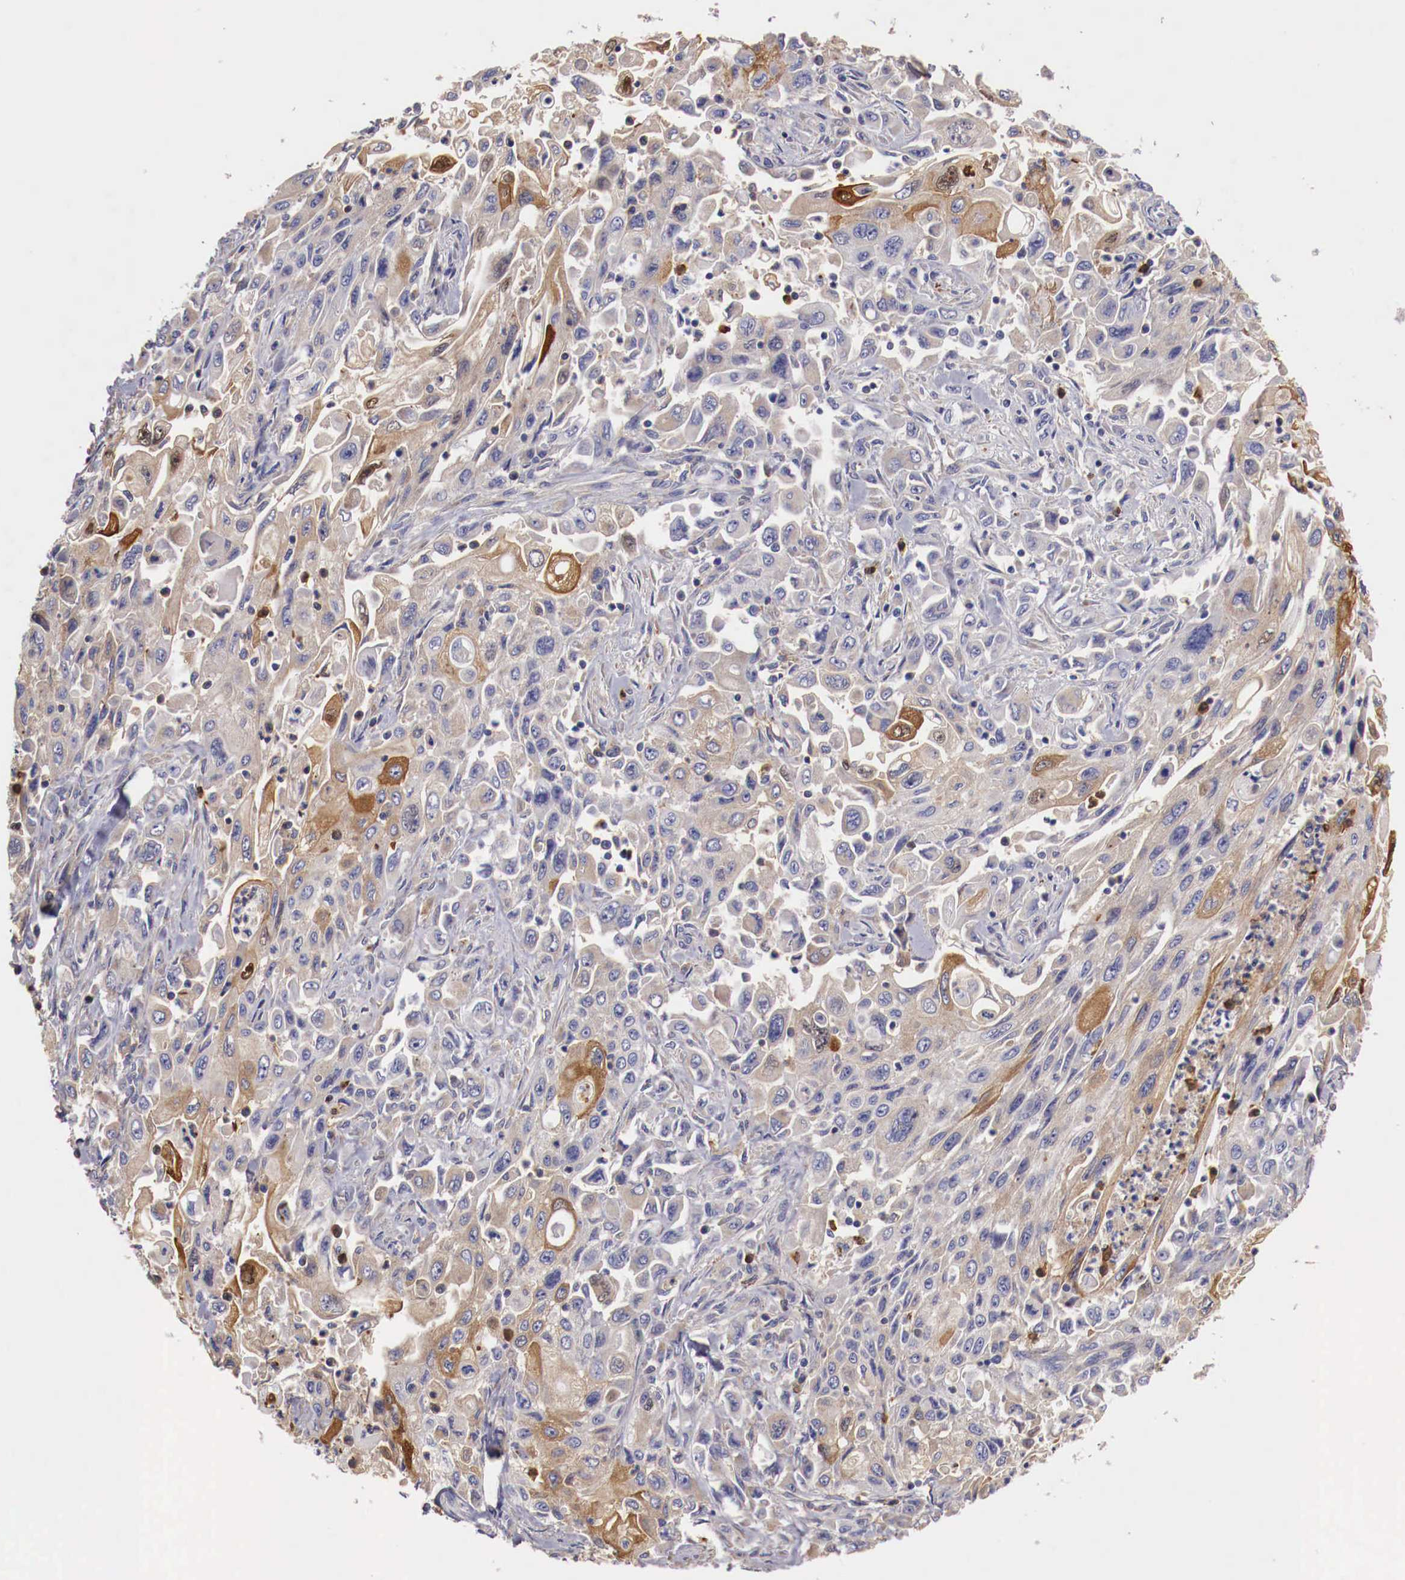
{"staining": {"intensity": "moderate", "quantity": "<25%", "location": "cytoplasmic/membranous"}, "tissue": "pancreatic cancer", "cell_type": "Tumor cells", "image_type": "cancer", "snomed": [{"axis": "morphology", "description": "Adenocarcinoma, NOS"}, {"axis": "topography", "description": "Pancreas"}], "caption": "A high-resolution micrograph shows IHC staining of pancreatic adenocarcinoma, which exhibits moderate cytoplasmic/membranous expression in approximately <25% of tumor cells. The staining was performed using DAB (3,3'-diaminobenzidine) to visualize the protein expression in brown, while the nuclei were stained in blue with hematoxylin (Magnification: 20x).", "gene": "PITPNA", "patient": {"sex": "male", "age": 70}}